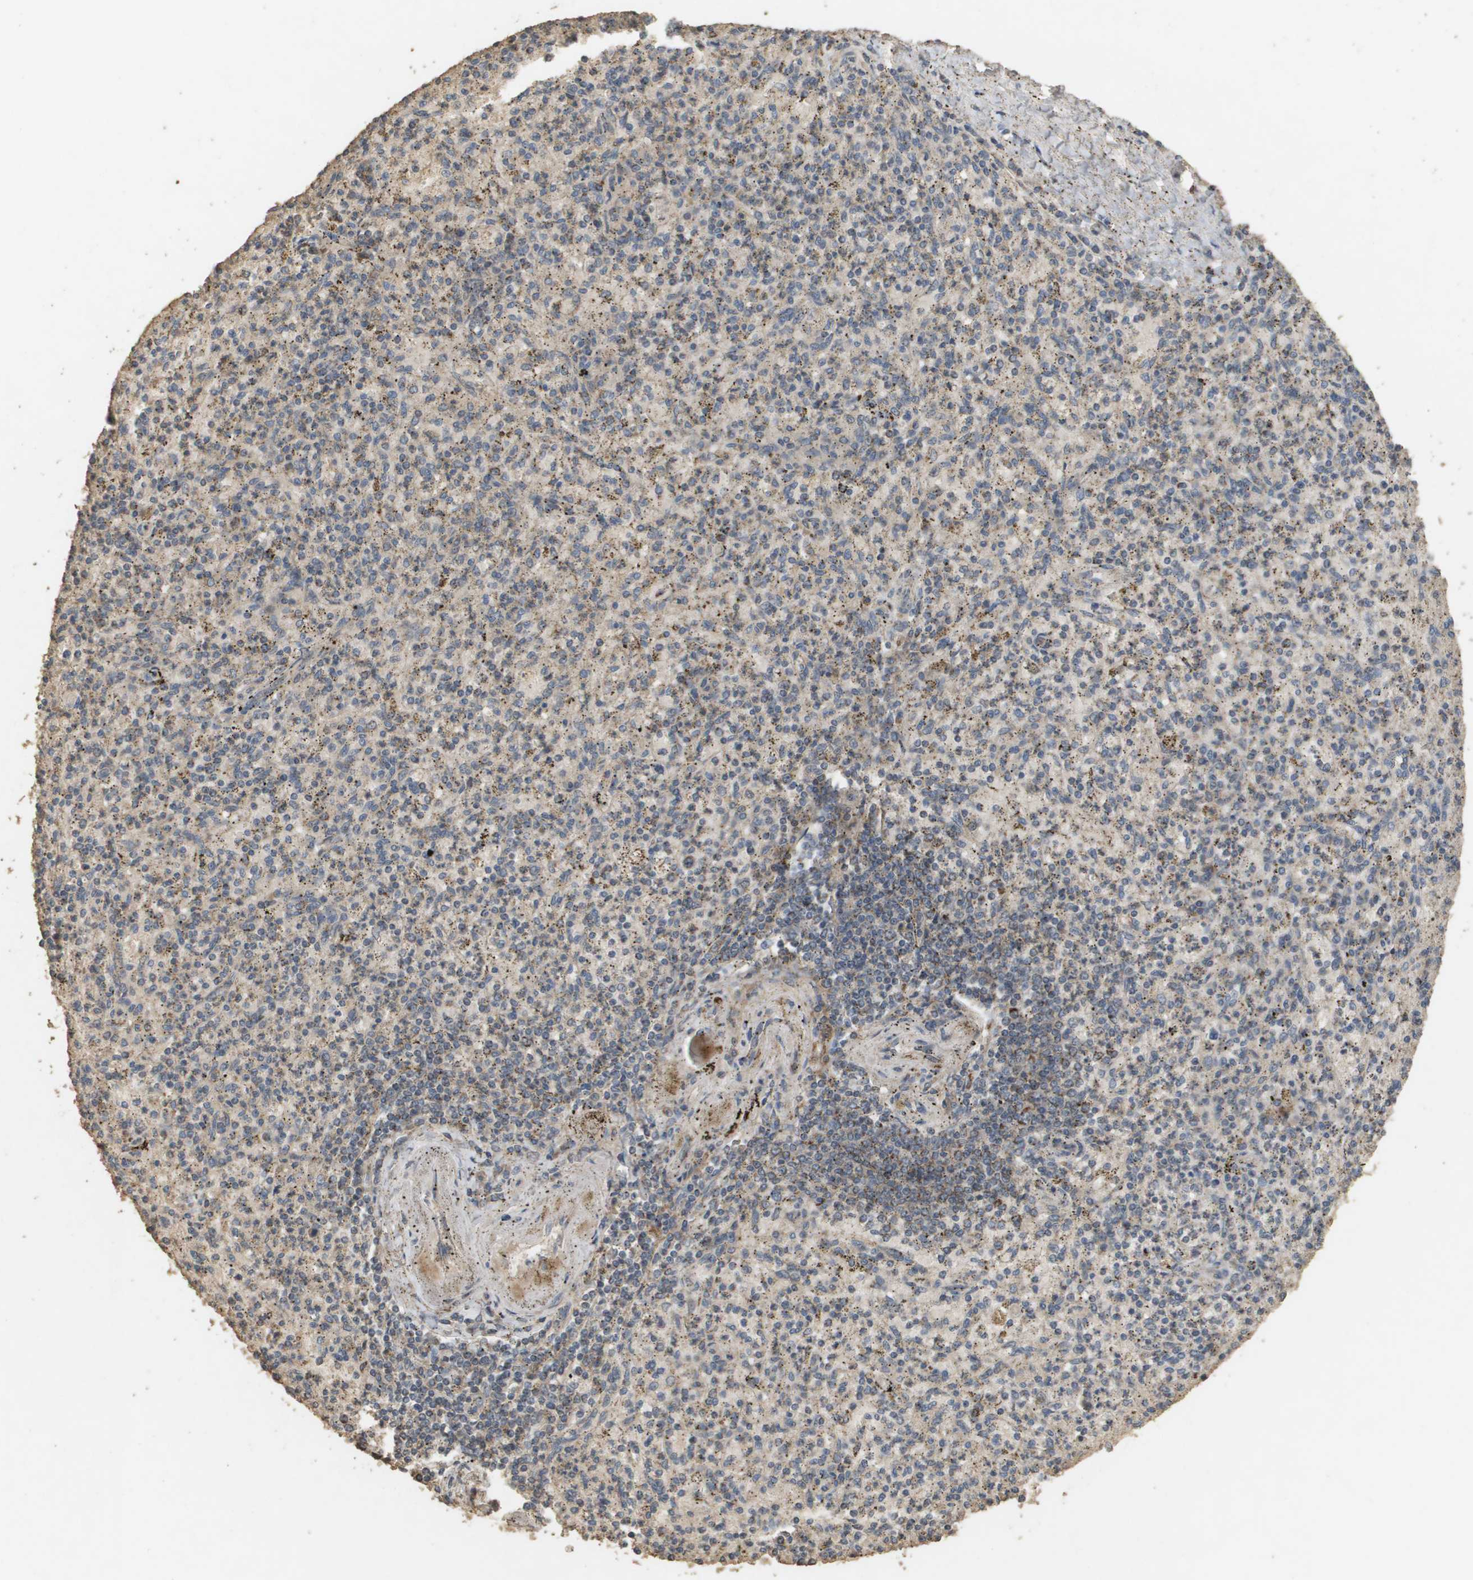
{"staining": {"intensity": "moderate", "quantity": "<25%", "location": "cytoplasmic/membranous"}, "tissue": "spleen", "cell_type": "Cells in red pulp", "image_type": "normal", "snomed": [{"axis": "morphology", "description": "Normal tissue, NOS"}, {"axis": "topography", "description": "Spleen"}], "caption": "This is an image of IHC staining of unremarkable spleen, which shows moderate positivity in the cytoplasmic/membranous of cells in red pulp.", "gene": "RAB21", "patient": {"sex": "male", "age": 72}}